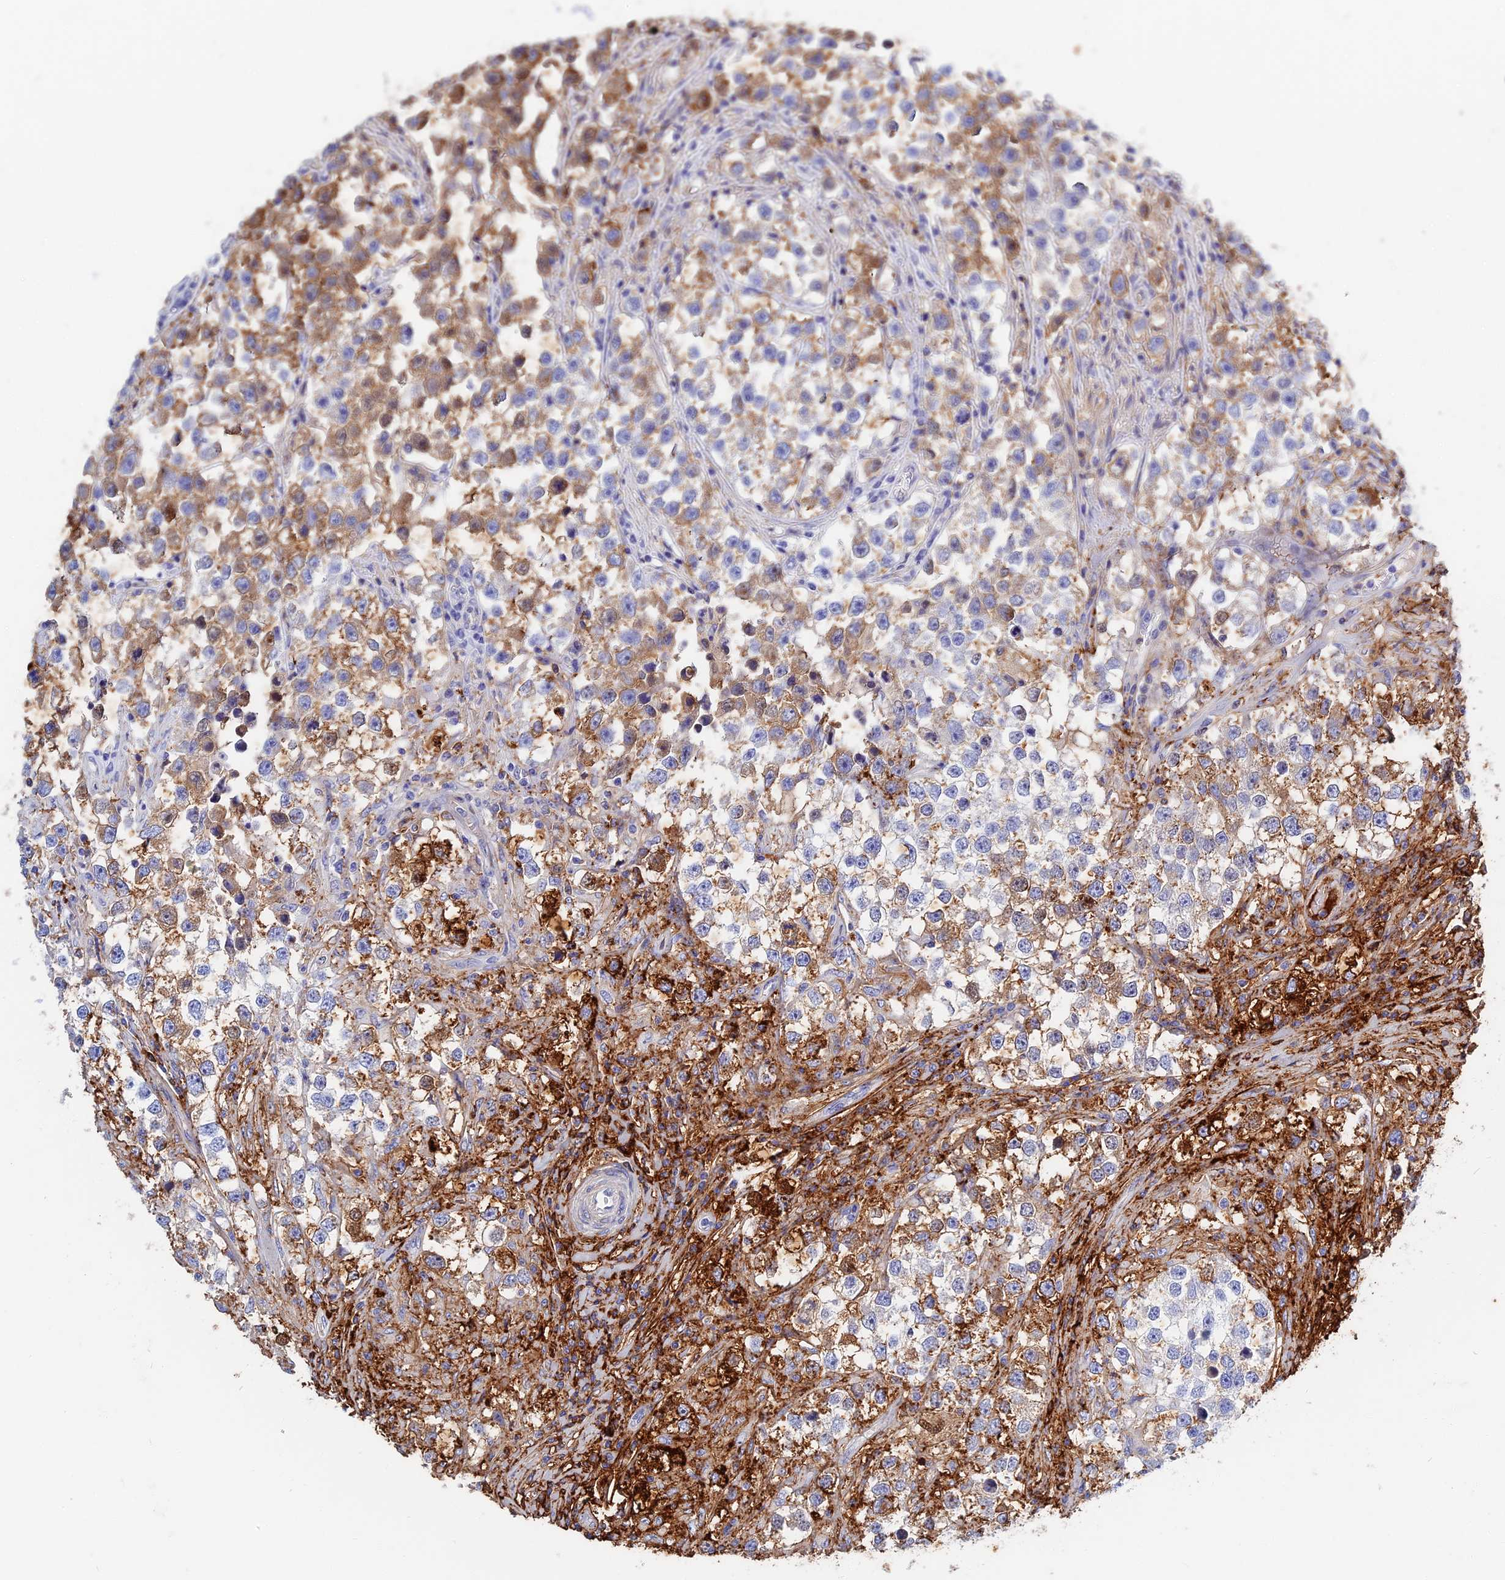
{"staining": {"intensity": "moderate", "quantity": "<25%", "location": "cytoplasmic/membranous"}, "tissue": "testis cancer", "cell_type": "Tumor cells", "image_type": "cancer", "snomed": [{"axis": "morphology", "description": "Seminoma, NOS"}, {"axis": "topography", "description": "Testis"}], "caption": "Testis seminoma stained with IHC reveals moderate cytoplasmic/membranous positivity in about <25% of tumor cells.", "gene": "ITIH1", "patient": {"sex": "male", "age": 46}}